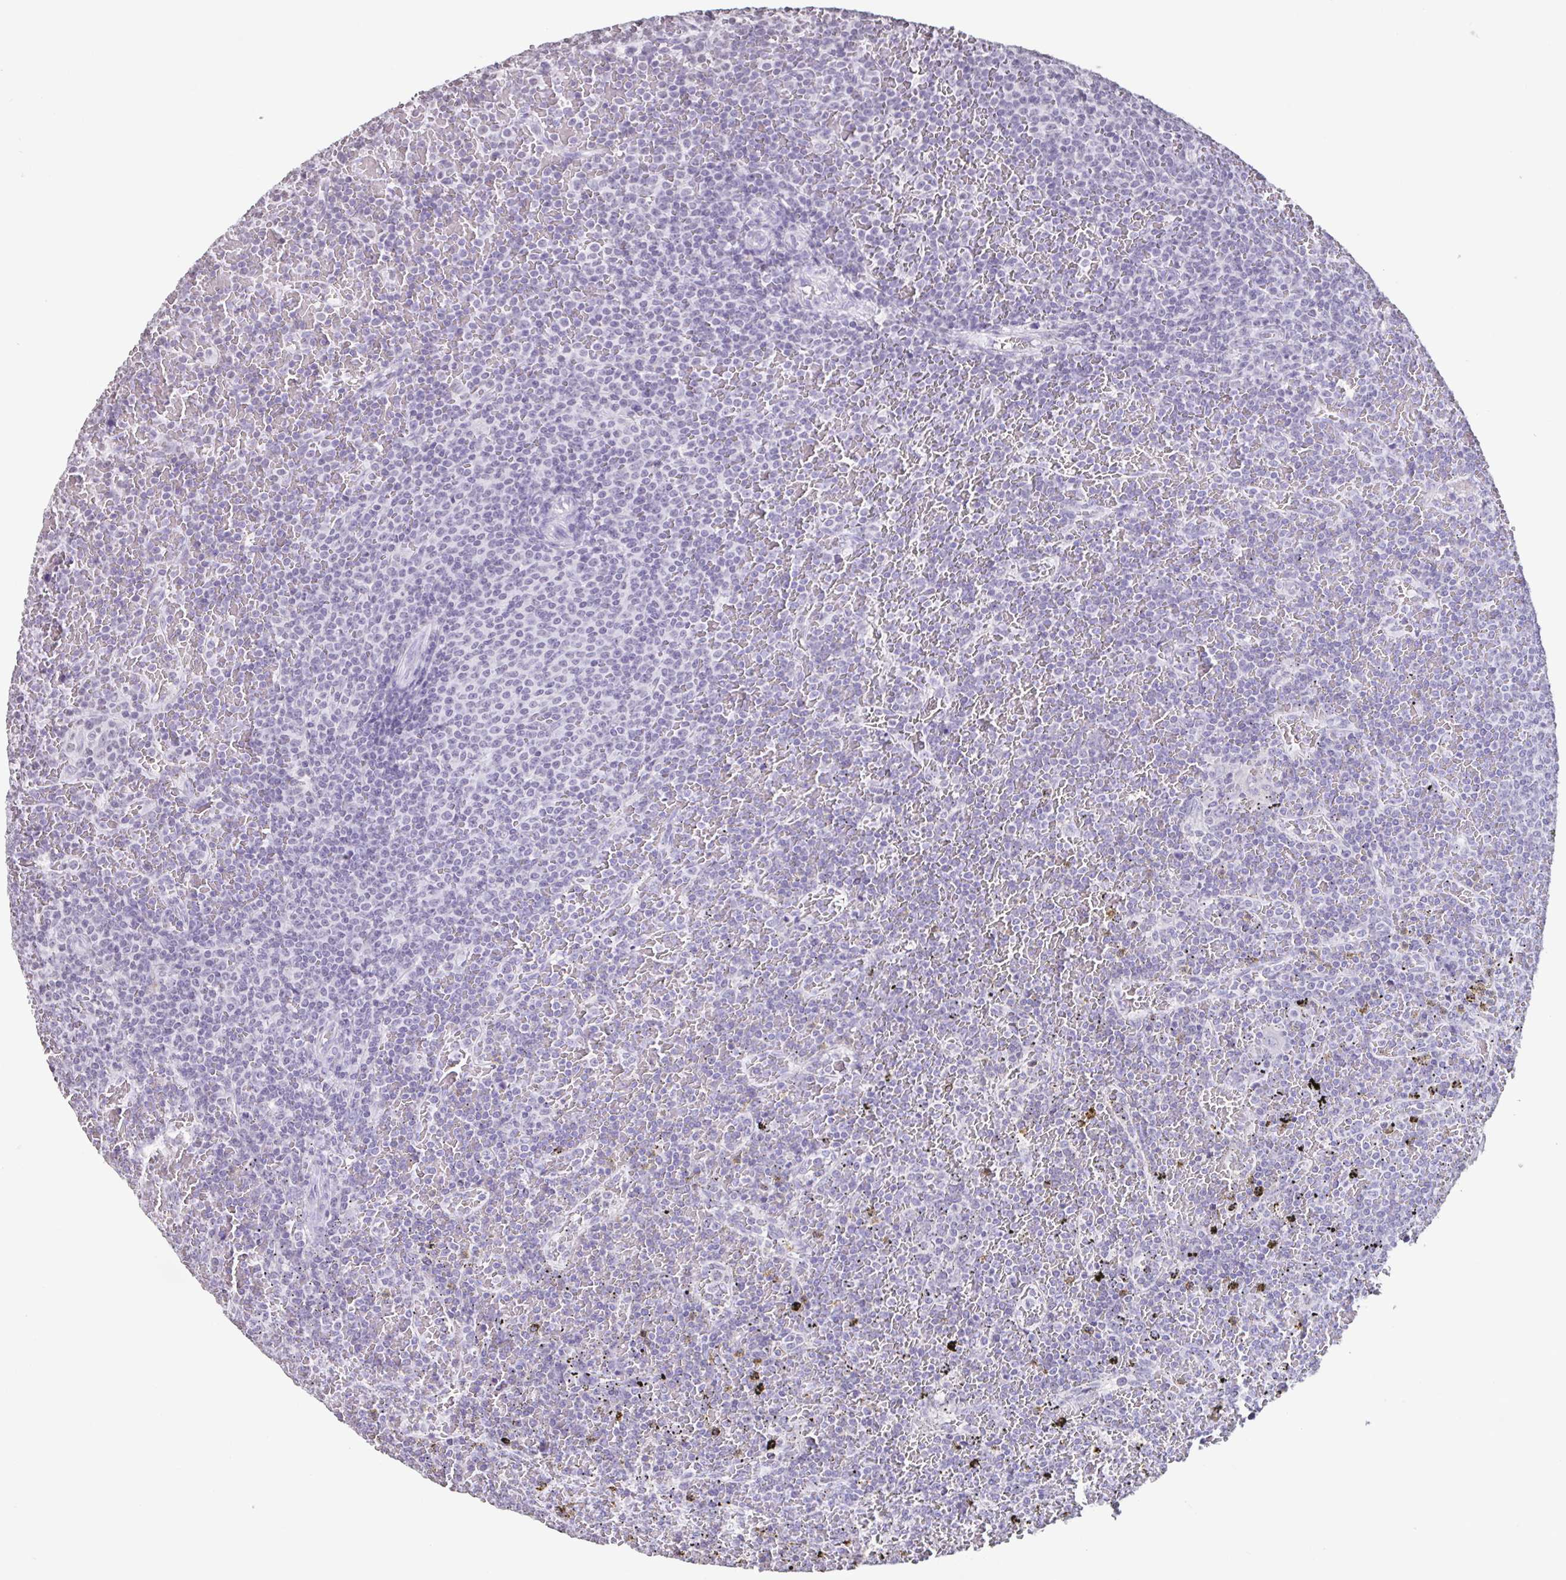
{"staining": {"intensity": "negative", "quantity": "none", "location": "none"}, "tissue": "lymphoma", "cell_type": "Tumor cells", "image_type": "cancer", "snomed": [{"axis": "morphology", "description": "Malignant lymphoma, non-Hodgkin's type, Low grade"}, {"axis": "topography", "description": "Spleen"}], "caption": "This micrograph is of low-grade malignant lymphoma, non-Hodgkin's type stained with immunohistochemistry (IHC) to label a protein in brown with the nuclei are counter-stained blue. There is no expression in tumor cells. Nuclei are stained in blue.", "gene": "VCY1B", "patient": {"sex": "female", "age": 77}}